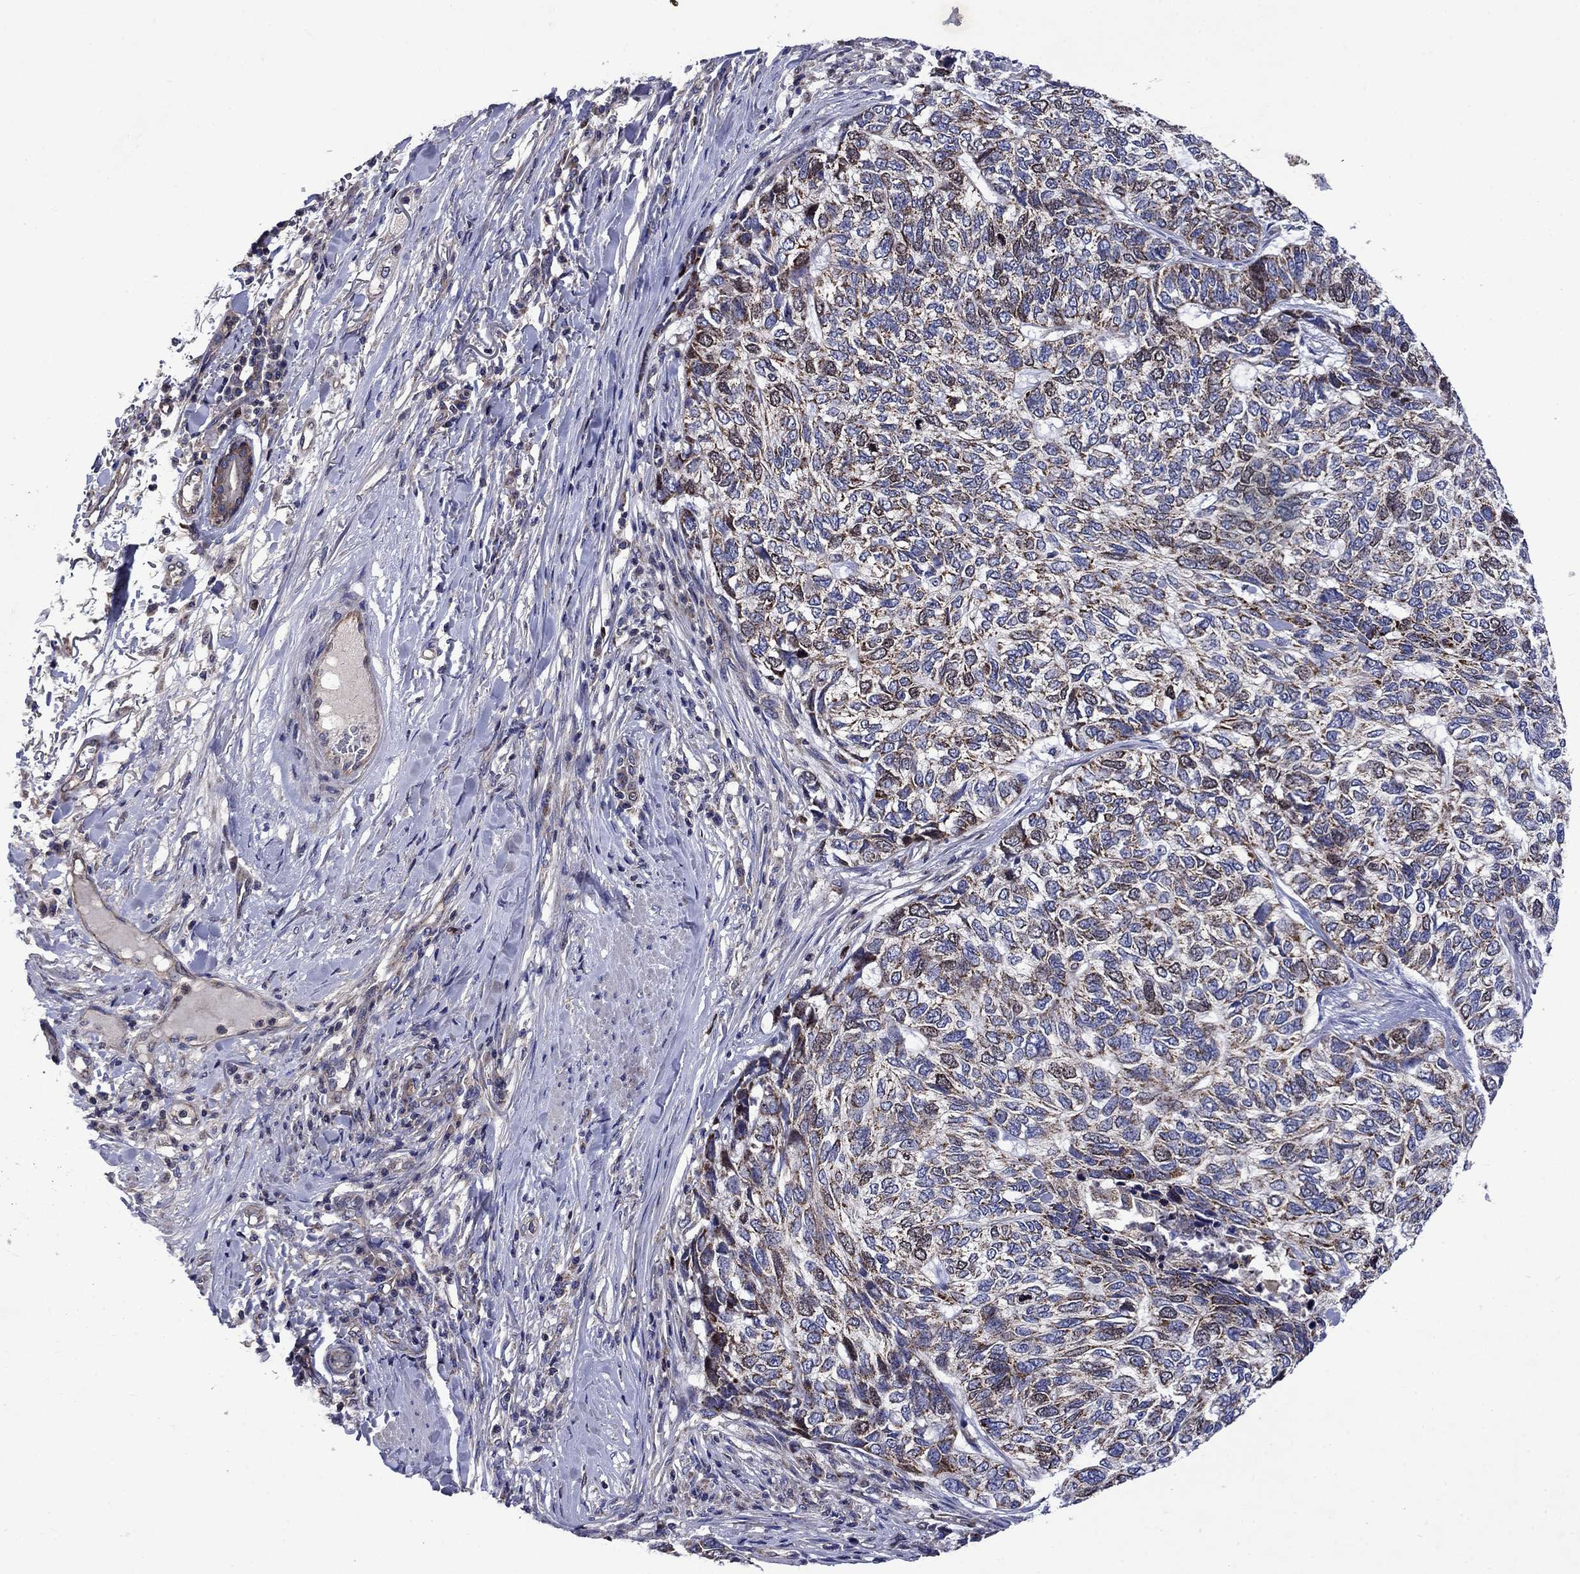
{"staining": {"intensity": "moderate", "quantity": "<25%", "location": "cytoplasmic/membranous"}, "tissue": "skin cancer", "cell_type": "Tumor cells", "image_type": "cancer", "snomed": [{"axis": "morphology", "description": "Basal cell carcinoma"}, {"axis": "topography", "description": "Skin"}], "caption": "DAB immunohistochemical staining of skin cancer (basal cell carcinoma) demonstrates moderate cytoplasmic/membranous protein positivity in about <25% of tumor cells.", "gene": "KIF22", "patient": {"sex": "female", "age": 65}}